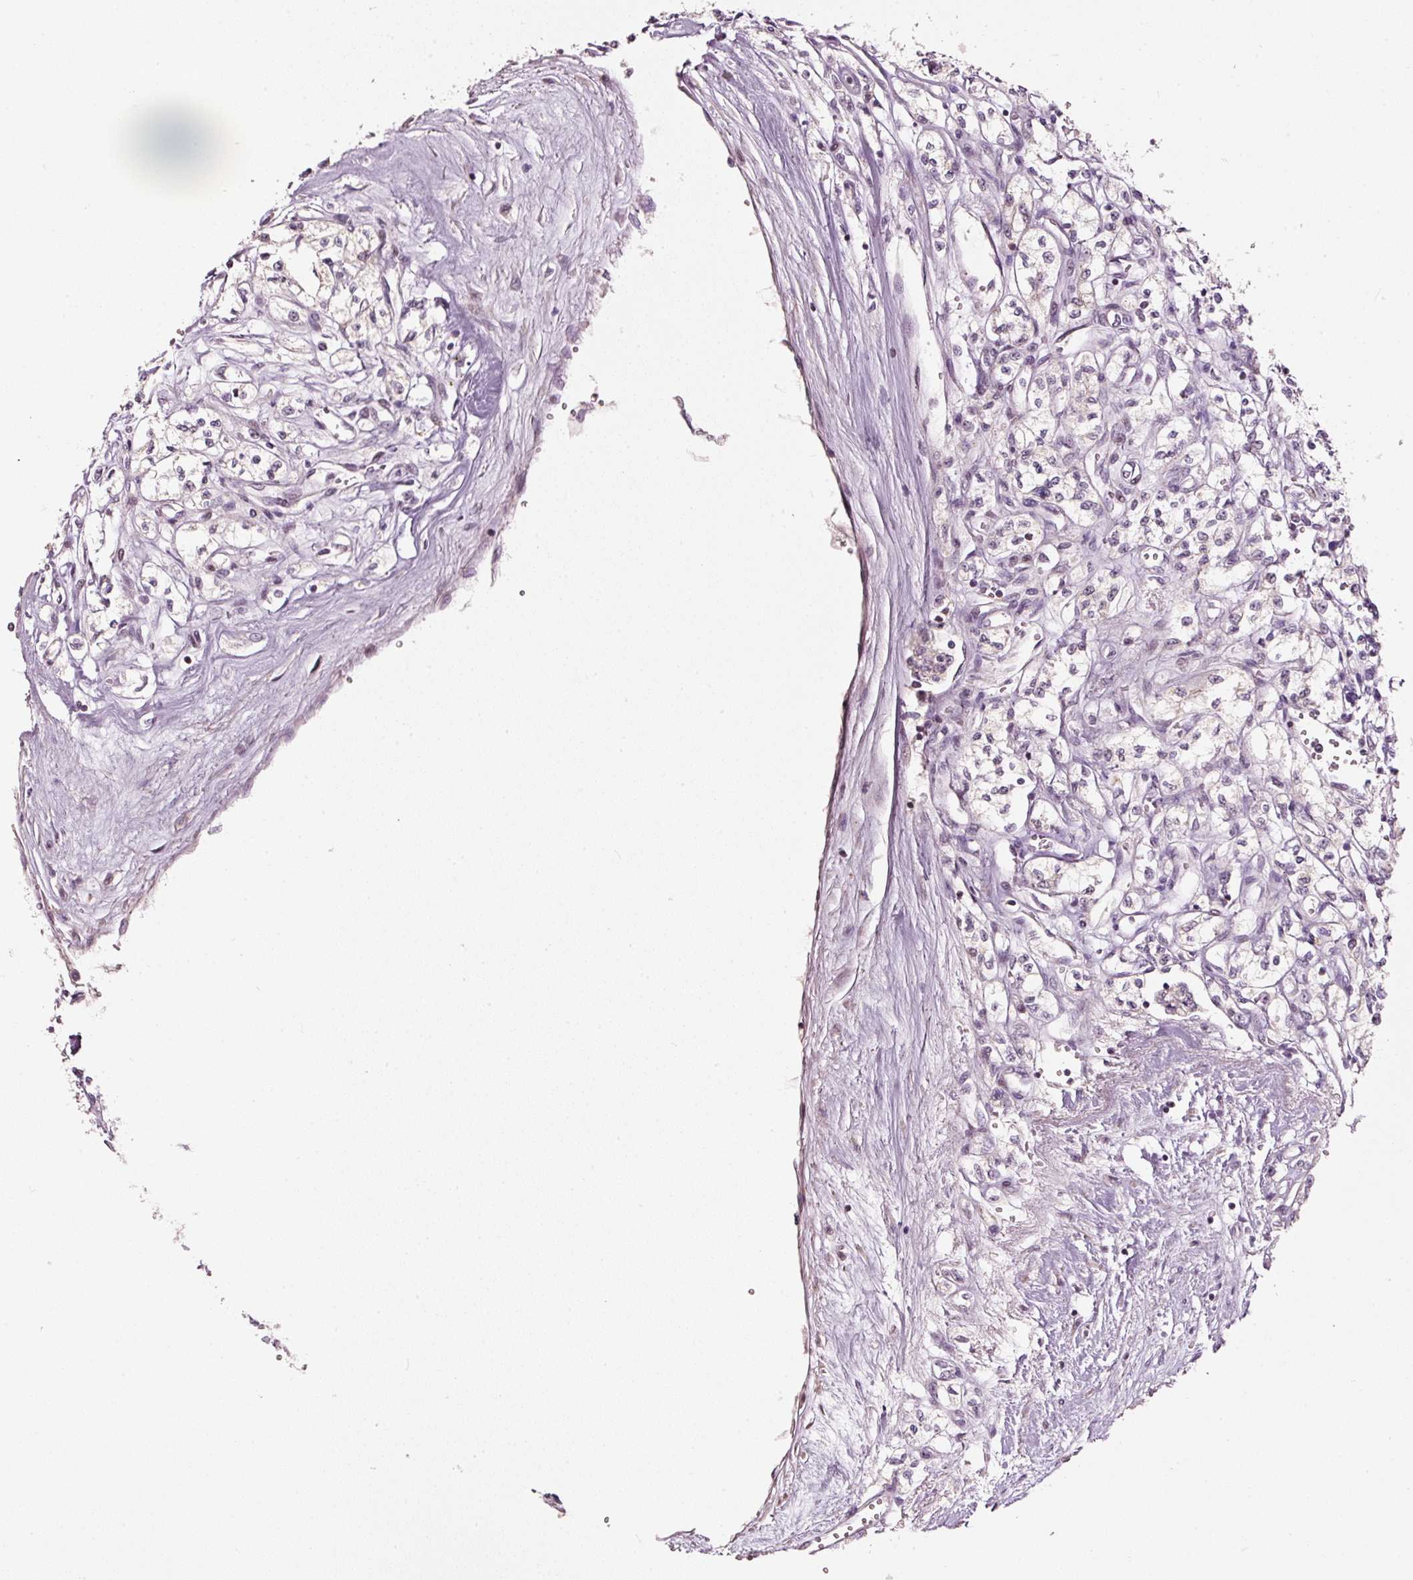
{"staining": {"intensity": "negative", "quantity": "none", "location": "none"}, "tissue": "renal cancer", "cell_type": "Tumor cells", "image_type": "cancer", "snomed": [{"axis": "morphology", "description": "Adenocarcinoma, NOS"}, {"axis": "topography", "description": "Kidney"}], "caption": "DAB immunohistochemical staining of renal cancer reveals no significant positivity in tumor cells.", "gene": "TOB2", "patient": {"sex": "male", "age": 56}}